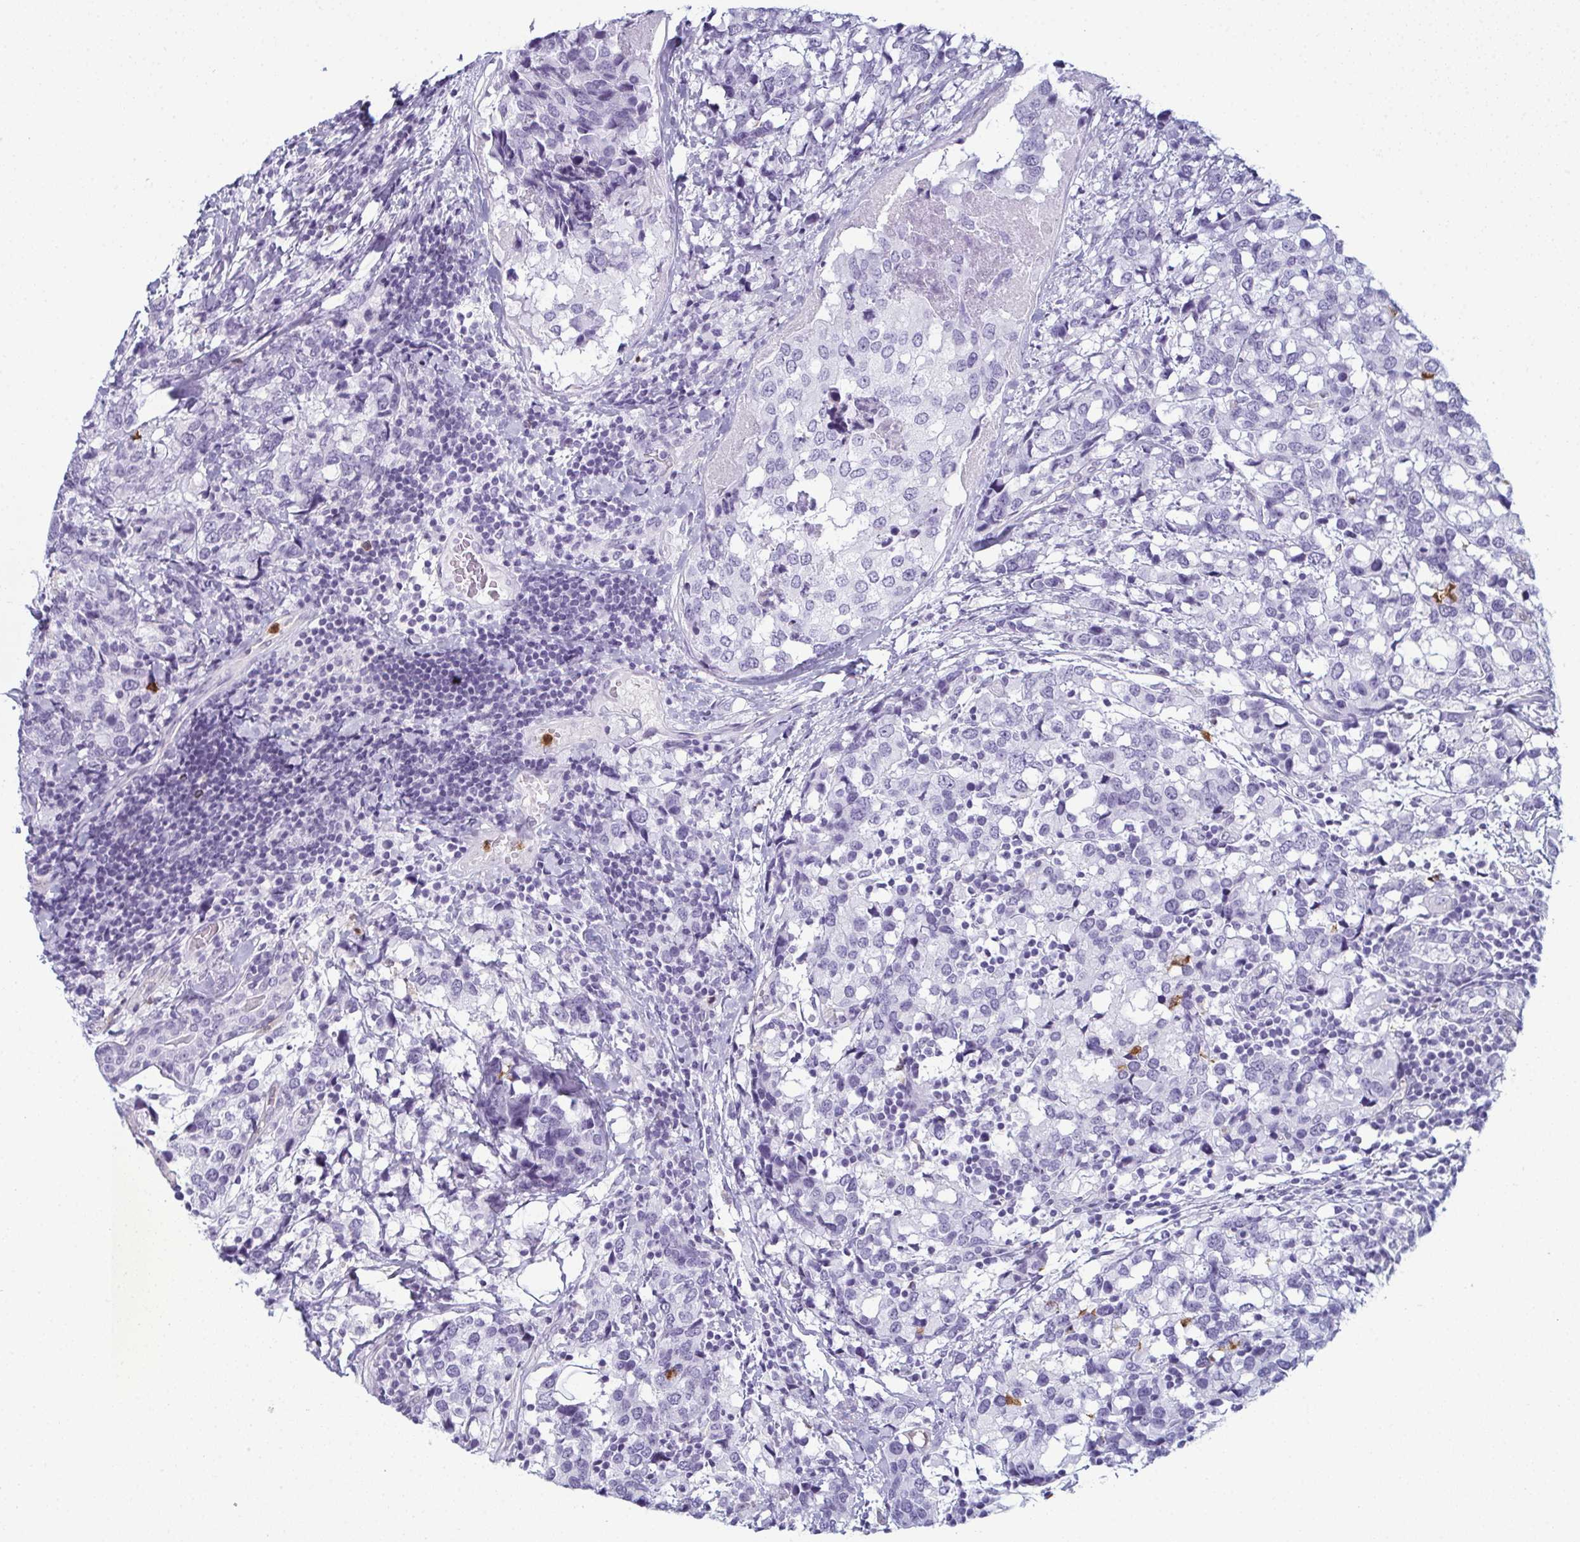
{"staining": {"intensity": "negative", "quantity": "none", "location": "none"}, "tissue": "breast cancer", "cell_type": "Tumor cells", "image_type": "cancer", "snomed": [{"axis": "morphology", "description": "Lobular carcinoma"}, {"axis": "topography", "description": "Breast"}], "caption": "Breast cancer stained for a protein using immunohistochemistry (IHC) displays no staining tumor cells.", "gene": "CDA", "patient": {"sex": "female", "age": 59}}